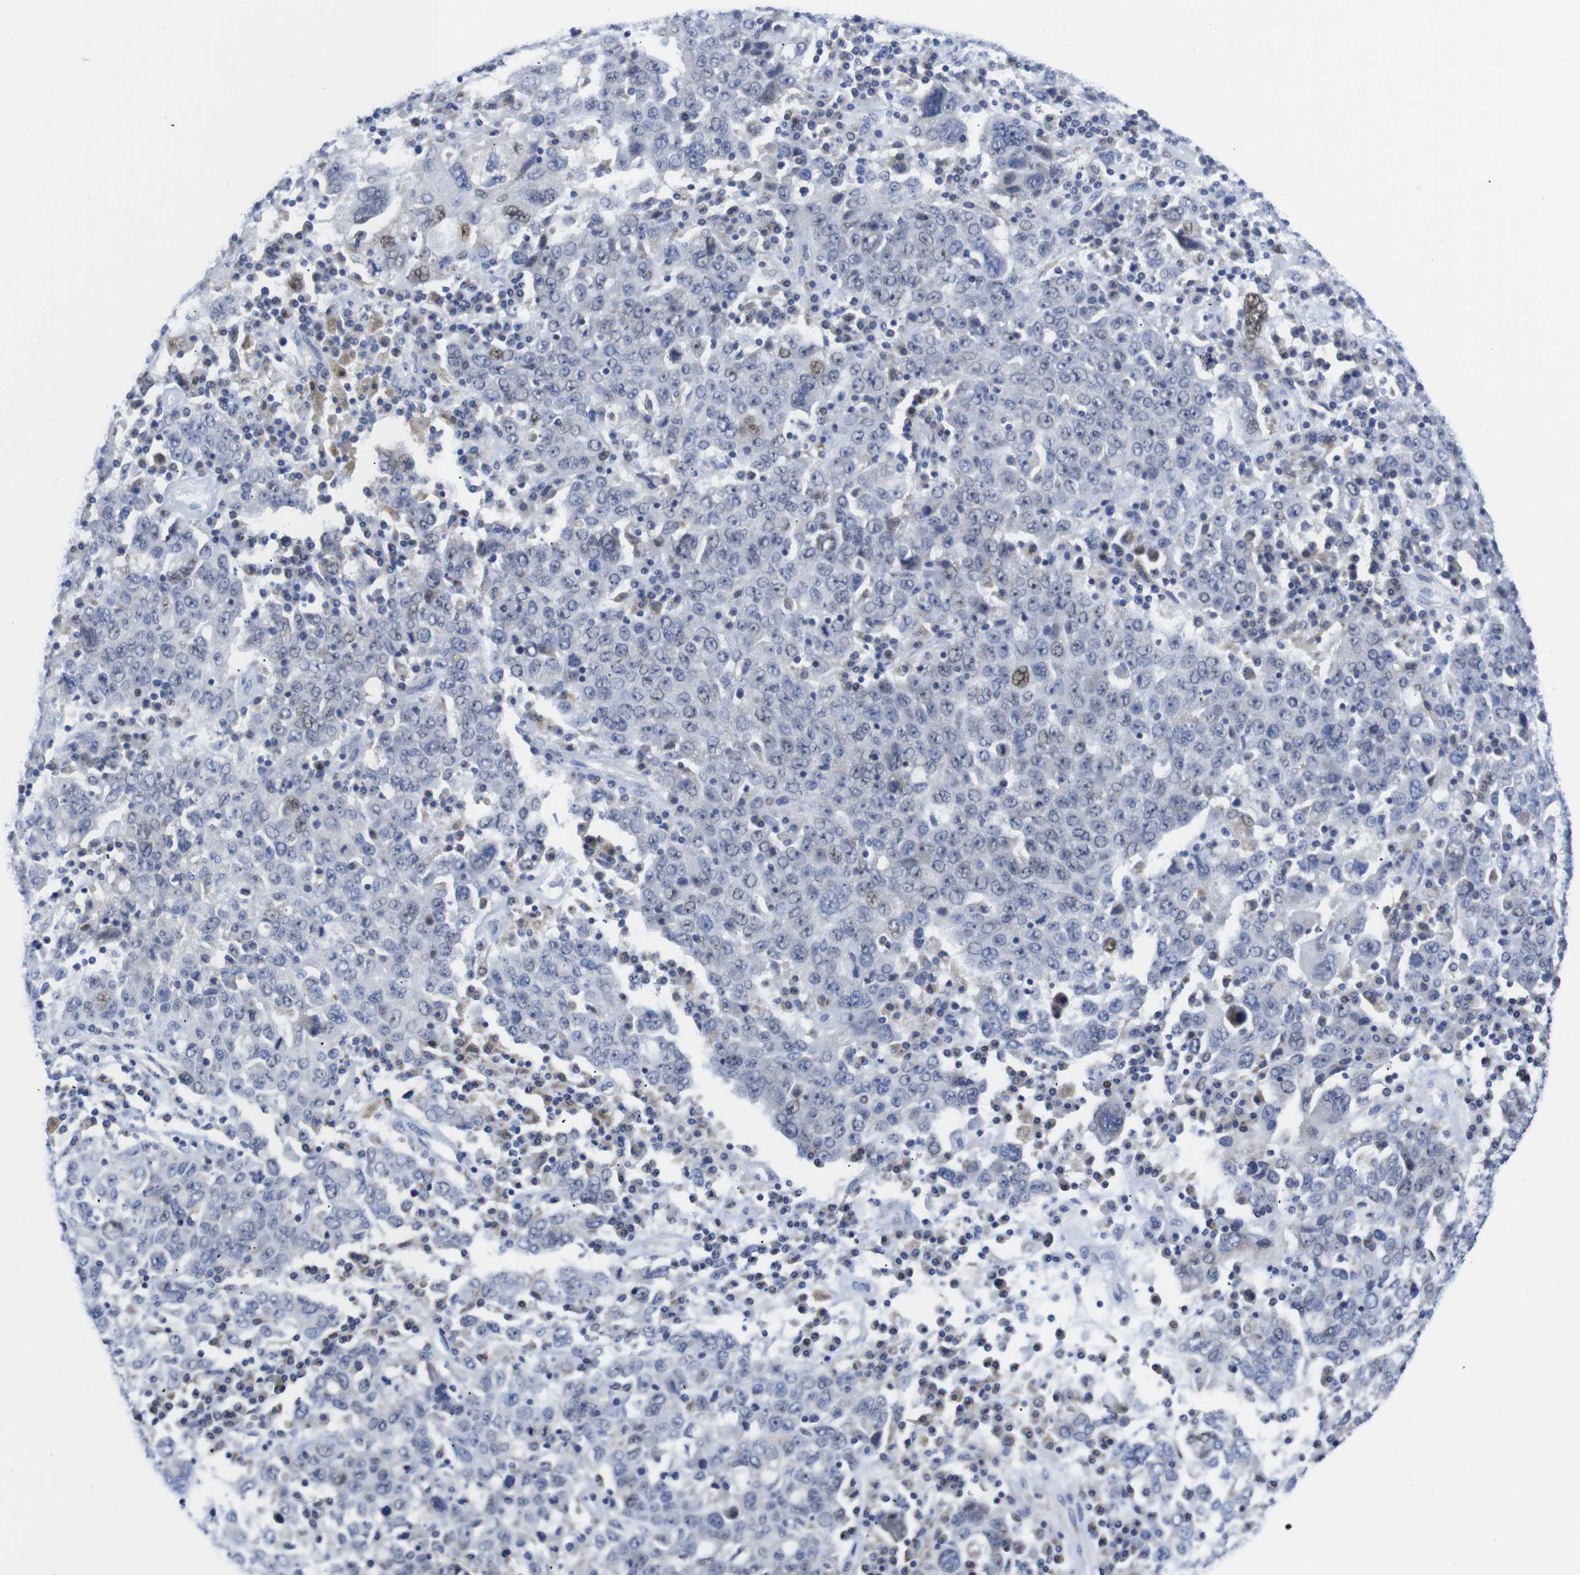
{"staining": {"intensity": "moderate", "quantity": "<25%", "location": "nuclear"}, "tissue": "ovarian cancer", "cell_type": "Tumor cells", "image_type": "cancer", "snomed": [{"axis": "morphology", "description": "Carcinoma, endometroid"}, {"axis": "topography", "description": "Ovary"}], "caption": "Moderate nuclear staining is seen in approximately <25% of tumor cells in ovarian endometroid carcinoma.", "gene": "LRRC55", "patient": {"sex": "female", "age": 62}}